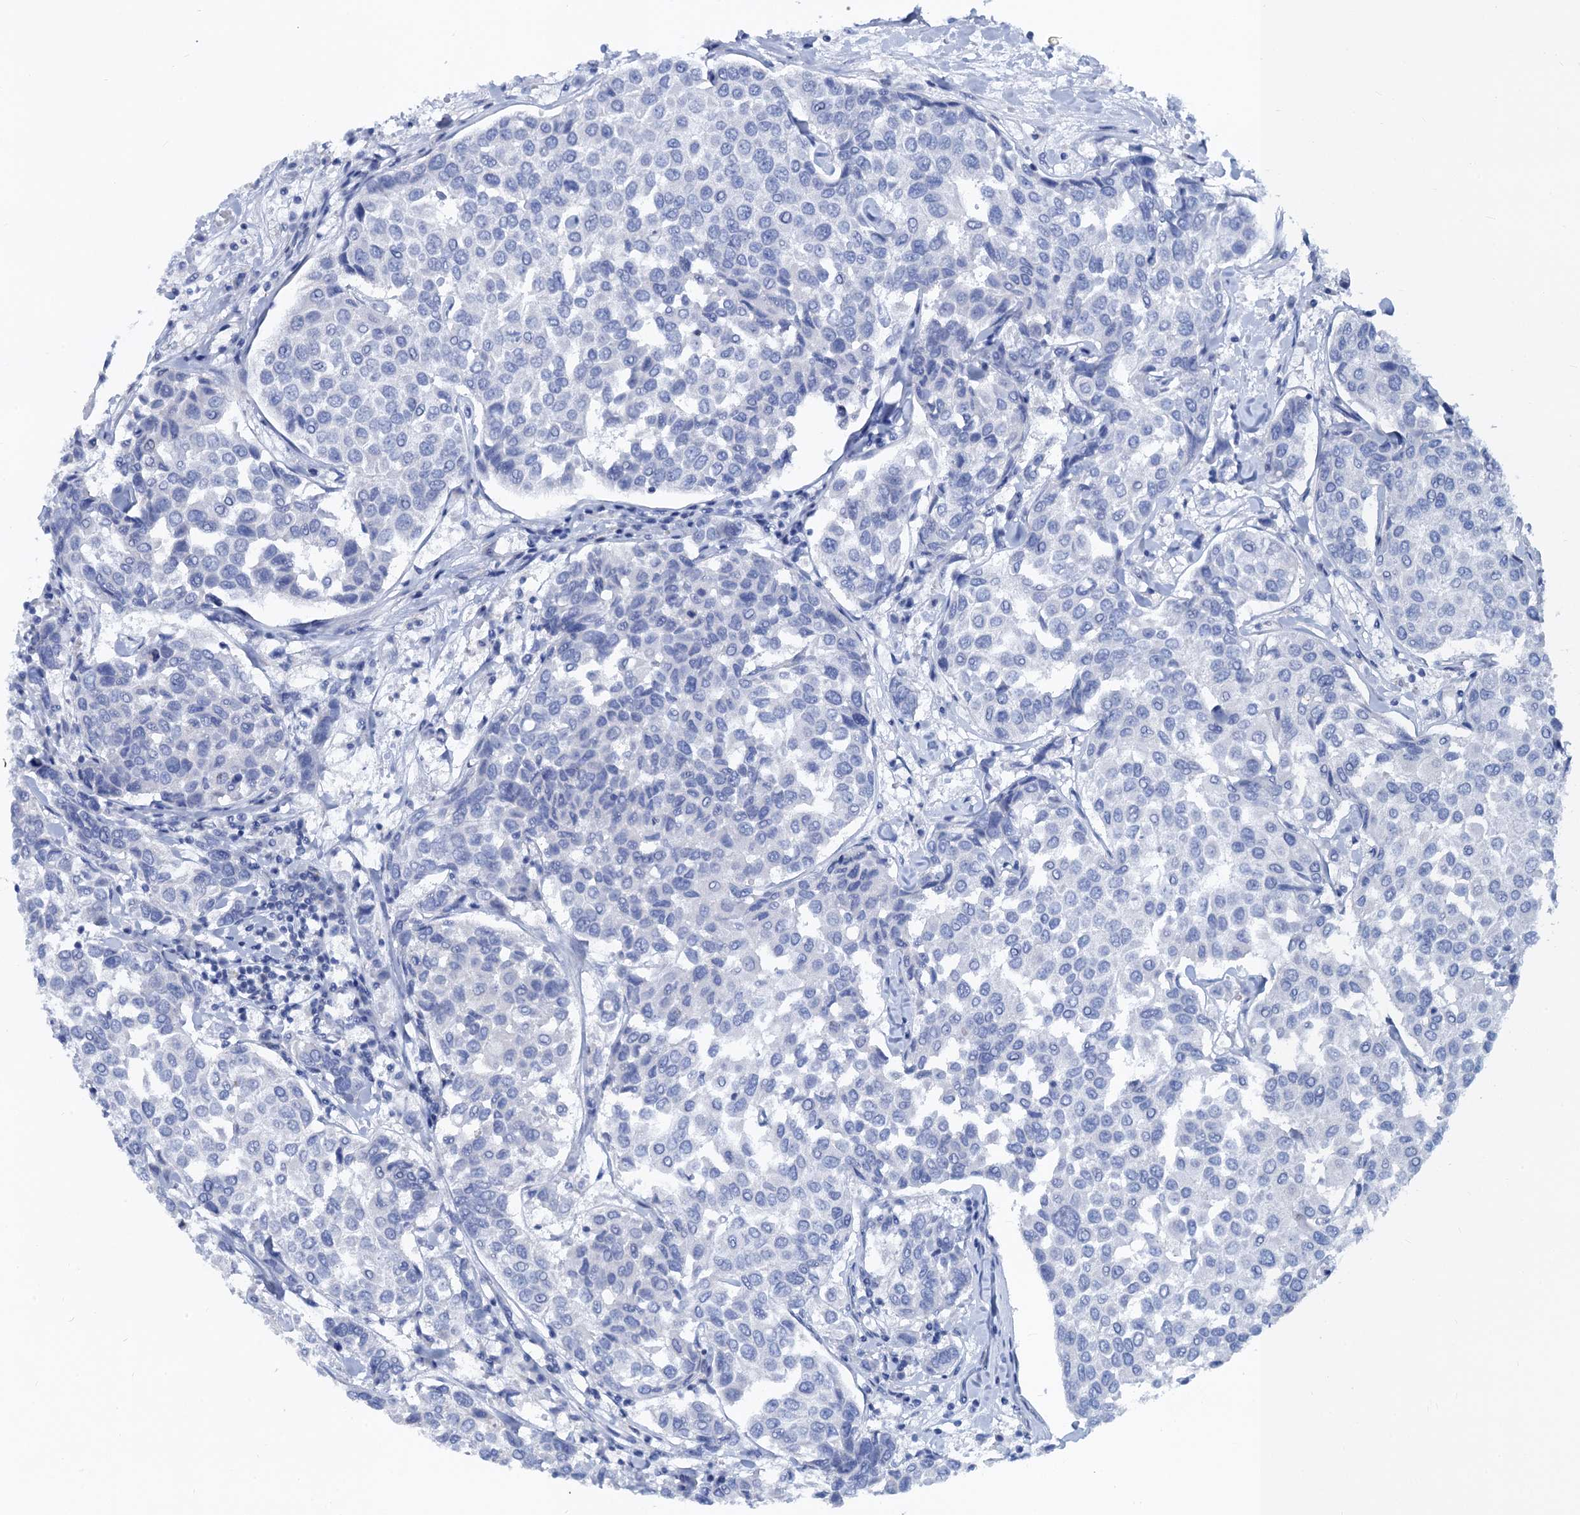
{"staining": {"intensity": "negative", "quantity": "none", "location": "none"}, "tissue": "breast cancer", "cell_type": "Tumor cells", "image_type": "cancer", "snomed": [{"axis": "morphology", "description": "Duct carcinoma"}, {"axis": "topography", "description": "Breast"}], "caption": "The photomicrograph demonstrates no significant staining in tumor cells of breast infiltrating ductal carcinoma.", "gene": "RBP3", "patient": {"sex": "female", "age": 55}}